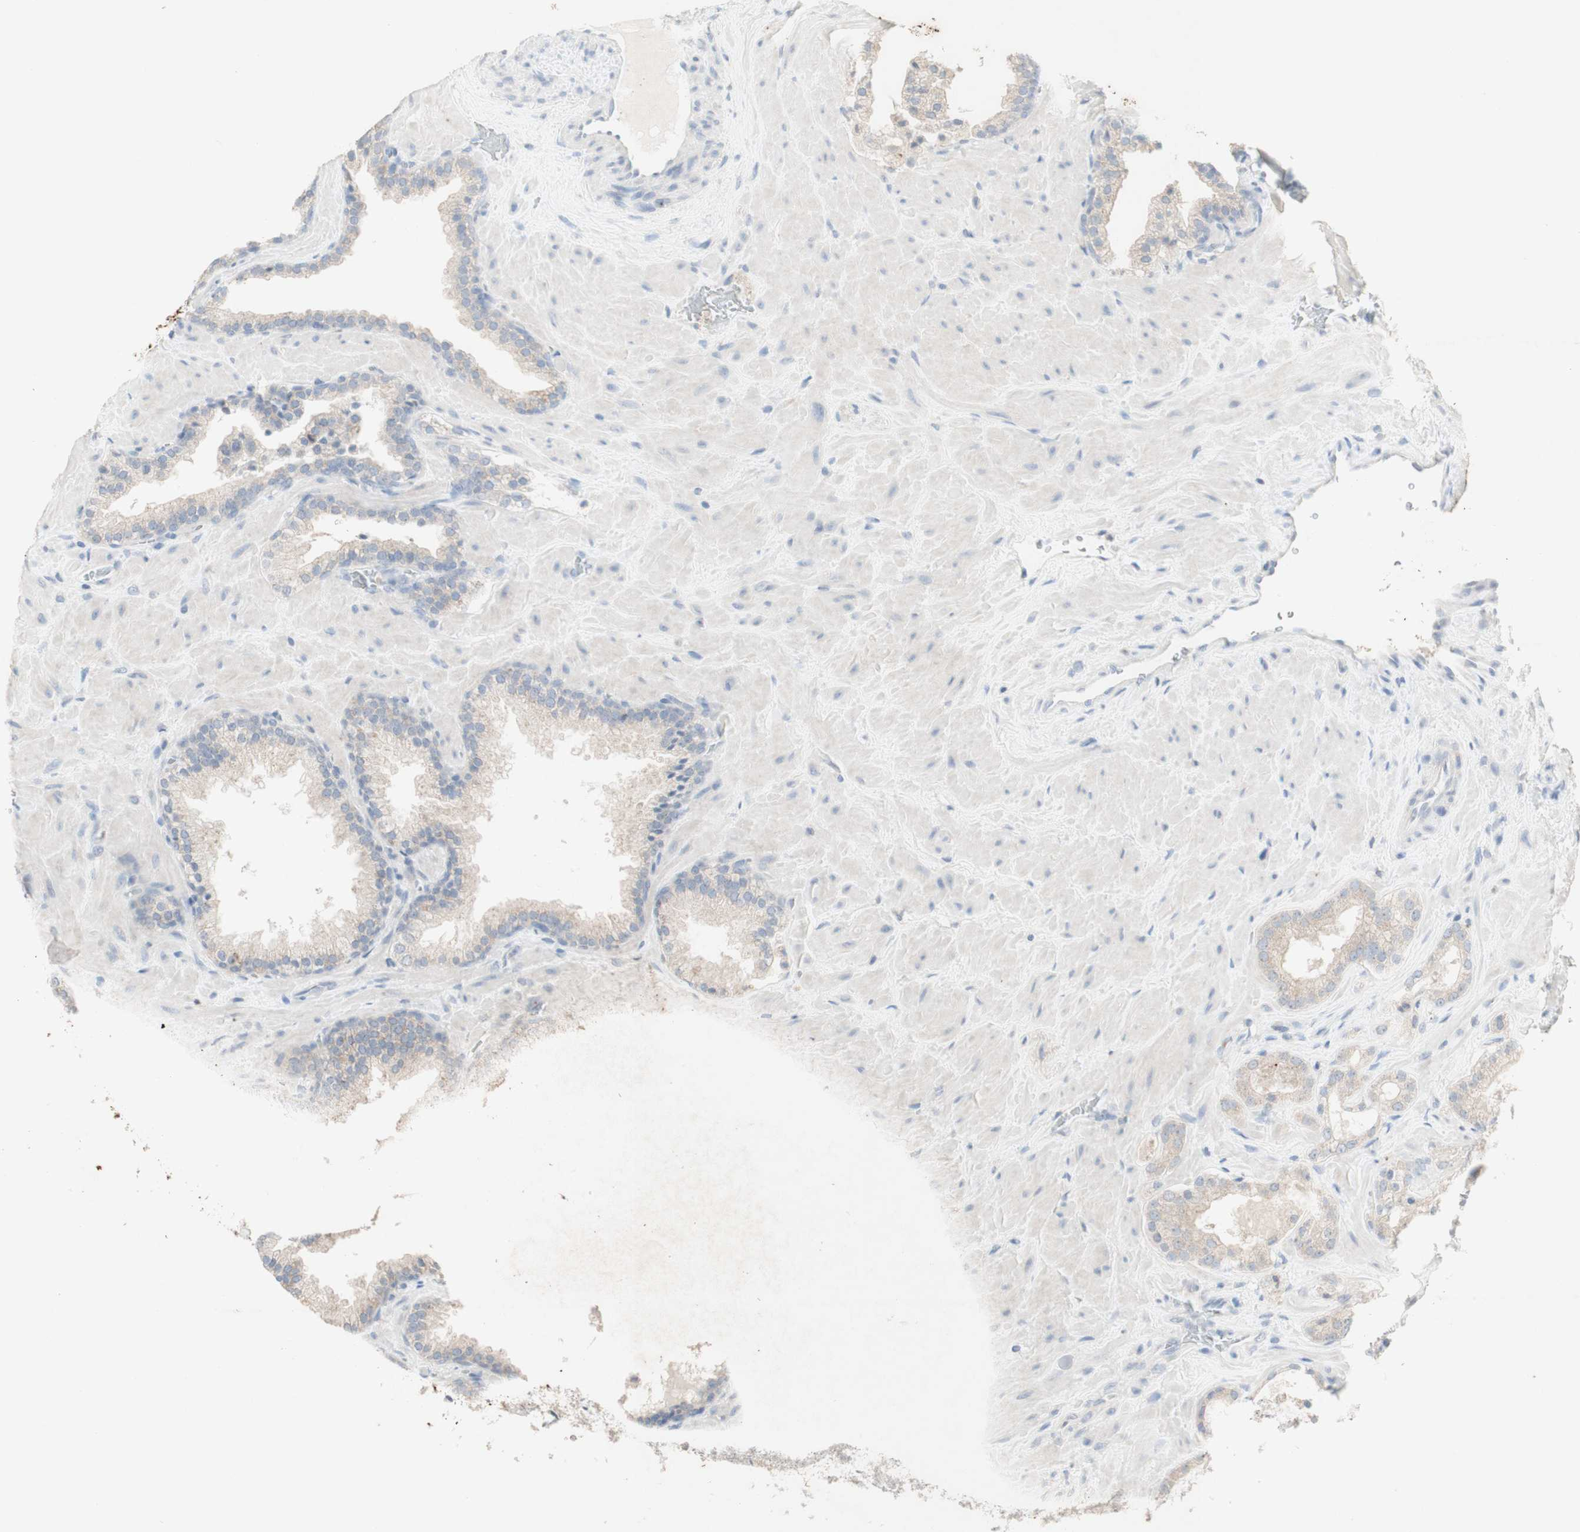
{"staining": {"intensity": "negative", "quantity": "none", "location": "none"}, "tissue": "prostate cancer", "cell_type": "Tumor cells", "image_type": "cancer", "snomed": [{"axis": "morphology", "description": "Adenocarcinoma, High grade"}, {"axis": "topography", "description": "Prostate"}], "caption": "The photomicrograph displays no significant staining in tumor cells of prostate adenocarcinoma (high-grade).", "gene": "ATP6V1B1", "patient": {"sex": "male", "age": 64}}